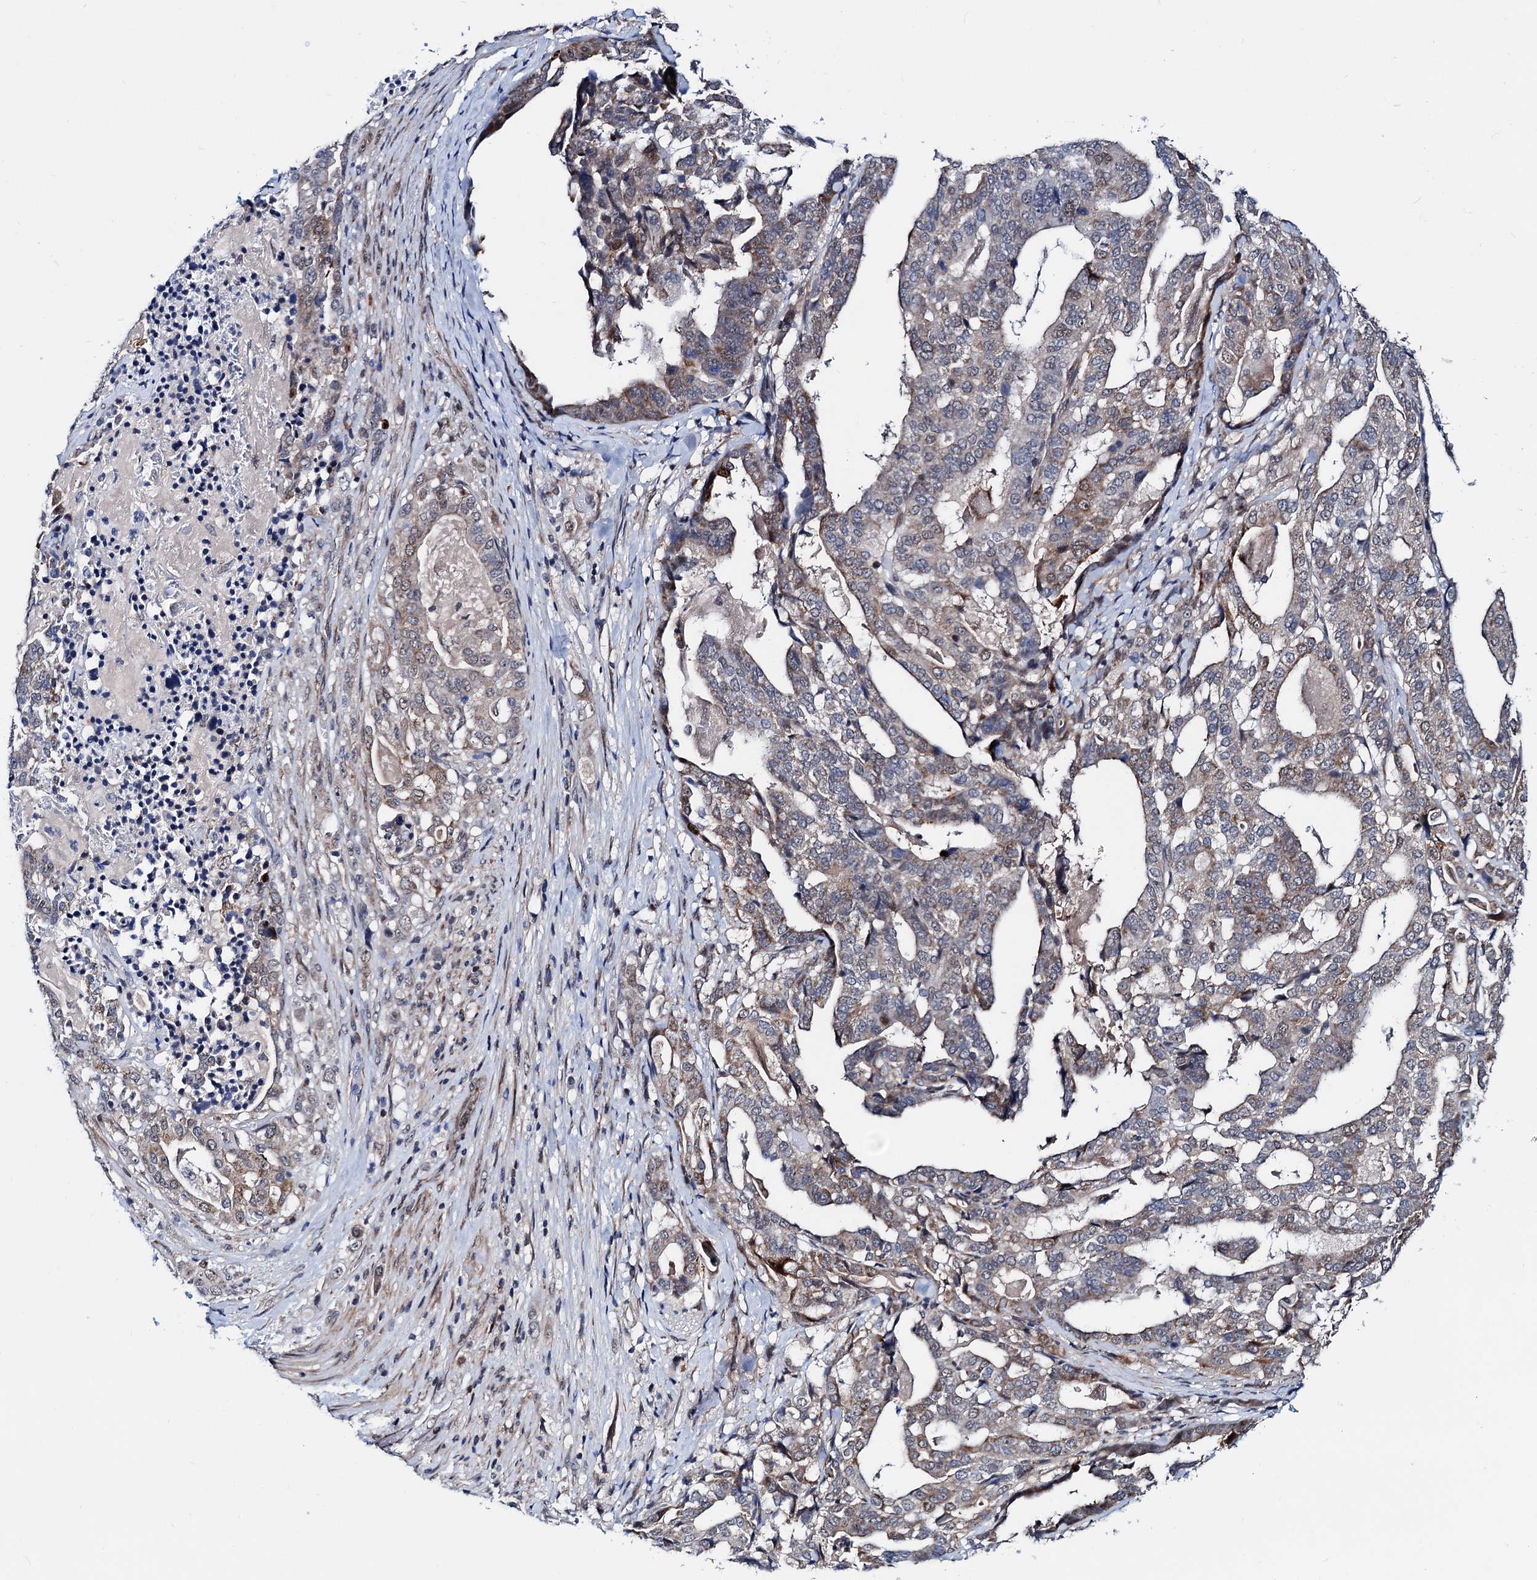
{"staining": {"intensity": "moderate", "quantity": "<25%", "location": "cytoplasmic/membranous"}, "tissue": "stomach cancer", "cell_type": "Tumor cells", "image_type": "cancer", "snomed": [{"axis": "morphology", "description": "Adenocarcinoma, NOS"}, {"axis": "topography", "description": "Stomach"}], "caption": "Immunohistochemistry staining of stomach cancer (adenocarcinoma), which displays low levels of moderate cytoplasmic/membranous staining in about <25% of tumor cells indicating moderate cytoplasmic/membranous protein expression. The staining was performed using DAB (3,3'-diaminobenzidine) (brown) for protein detection and nuclei were counterstained in hematoxylin (blue).", "gene": "COA4", "patient": {"sex": "male", "age": 48}}